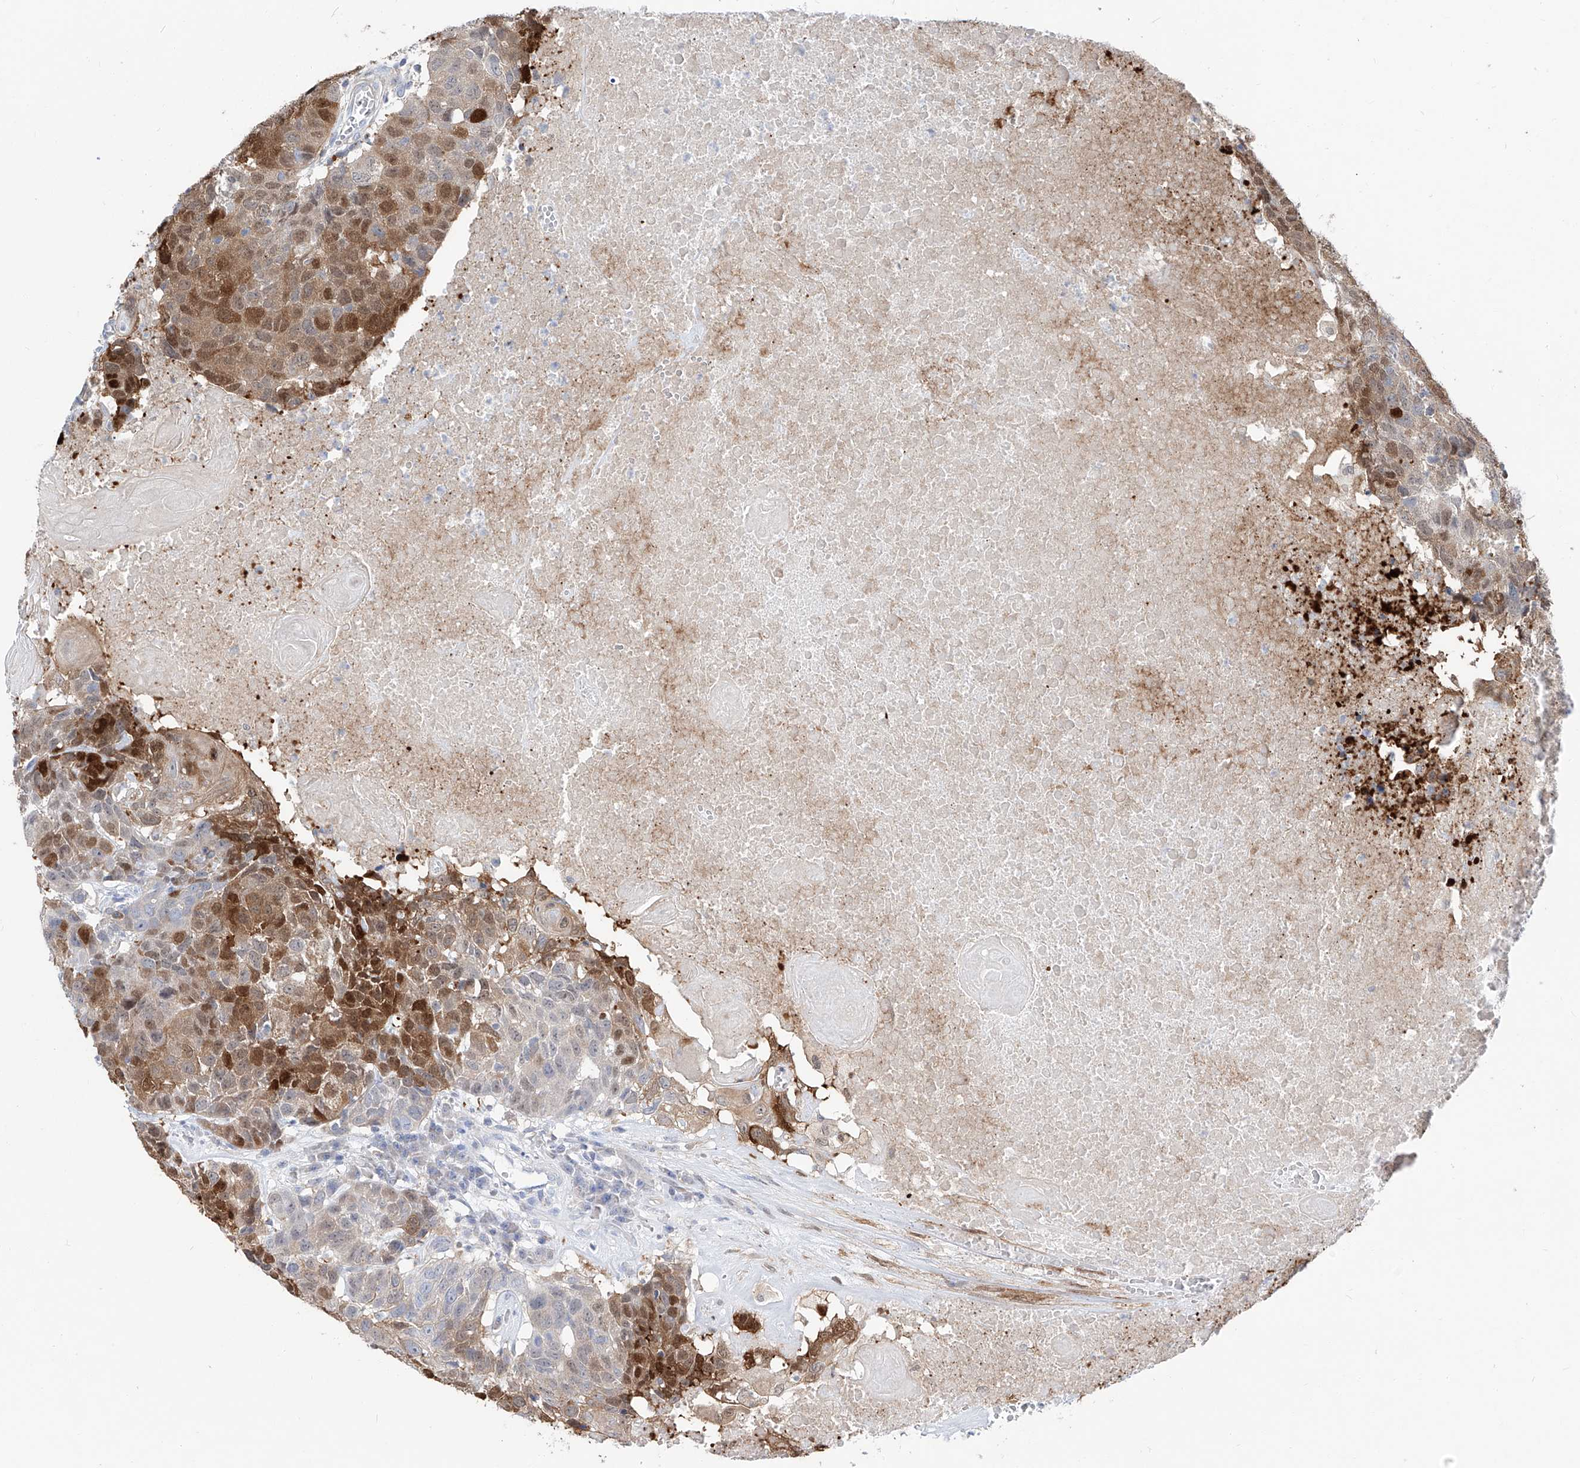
{"staining": {"intensity": "strong", "quantity": ">75%", "location": "cytoplasmic/membranous,nuclear"}, "tissue": "head and neck cancer", "cell_type": "Tumor cells", "image_type": "cancer", "snomed": [{"axis": "morphology", "description": "Squamous cell carcinoma, NOS"}, {"axis": "topography", "description": "Head-Neck"}], "caption": "Immunohistochemical staining of head and neck cancer (squamous cell carcinoma) shows high levels of strong cytoplasmic/membranous and nuclear protein staining in approximately >75% of tumor cells.", "gene": "UFL1", "patient": {"sex": "male", "age": 66}}